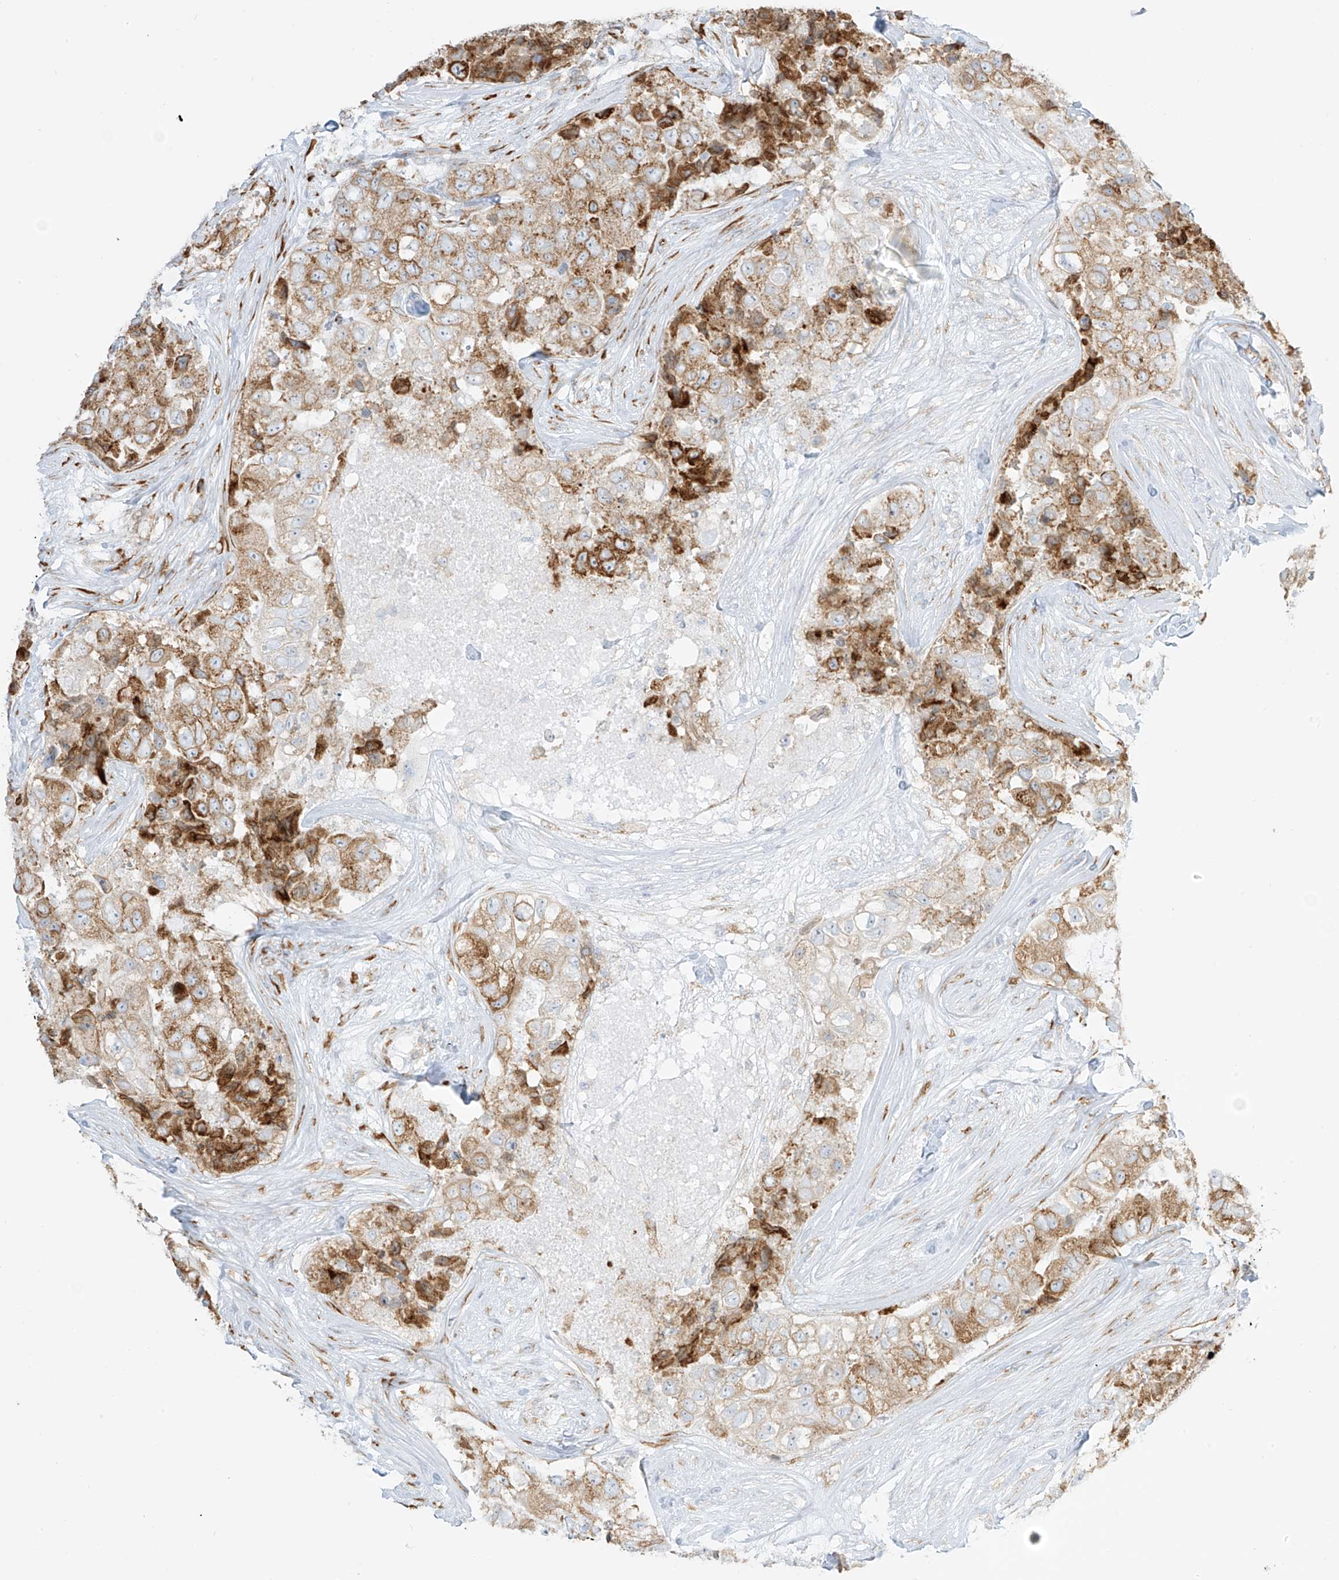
{"staining": {"intensity": "moderate", "quantity": ">75%", "location": "cytoplasmic/membranous"}, "tissue": "breast cancer", "cell_type": "Tumor cells", "image_type": "cancer", "snomed": [{"axis": "morphology", "description": "Duct carcinoma"}, {"axis": "topography", "description": "Breast"}], "caption": "Tumor cells display medium levels of moderate cytoplasmic/membranous positivity in about >75% of cells in human breast cancer.", "gene": "LRRC59", "patient": {"sex": "female", "age": 62}}